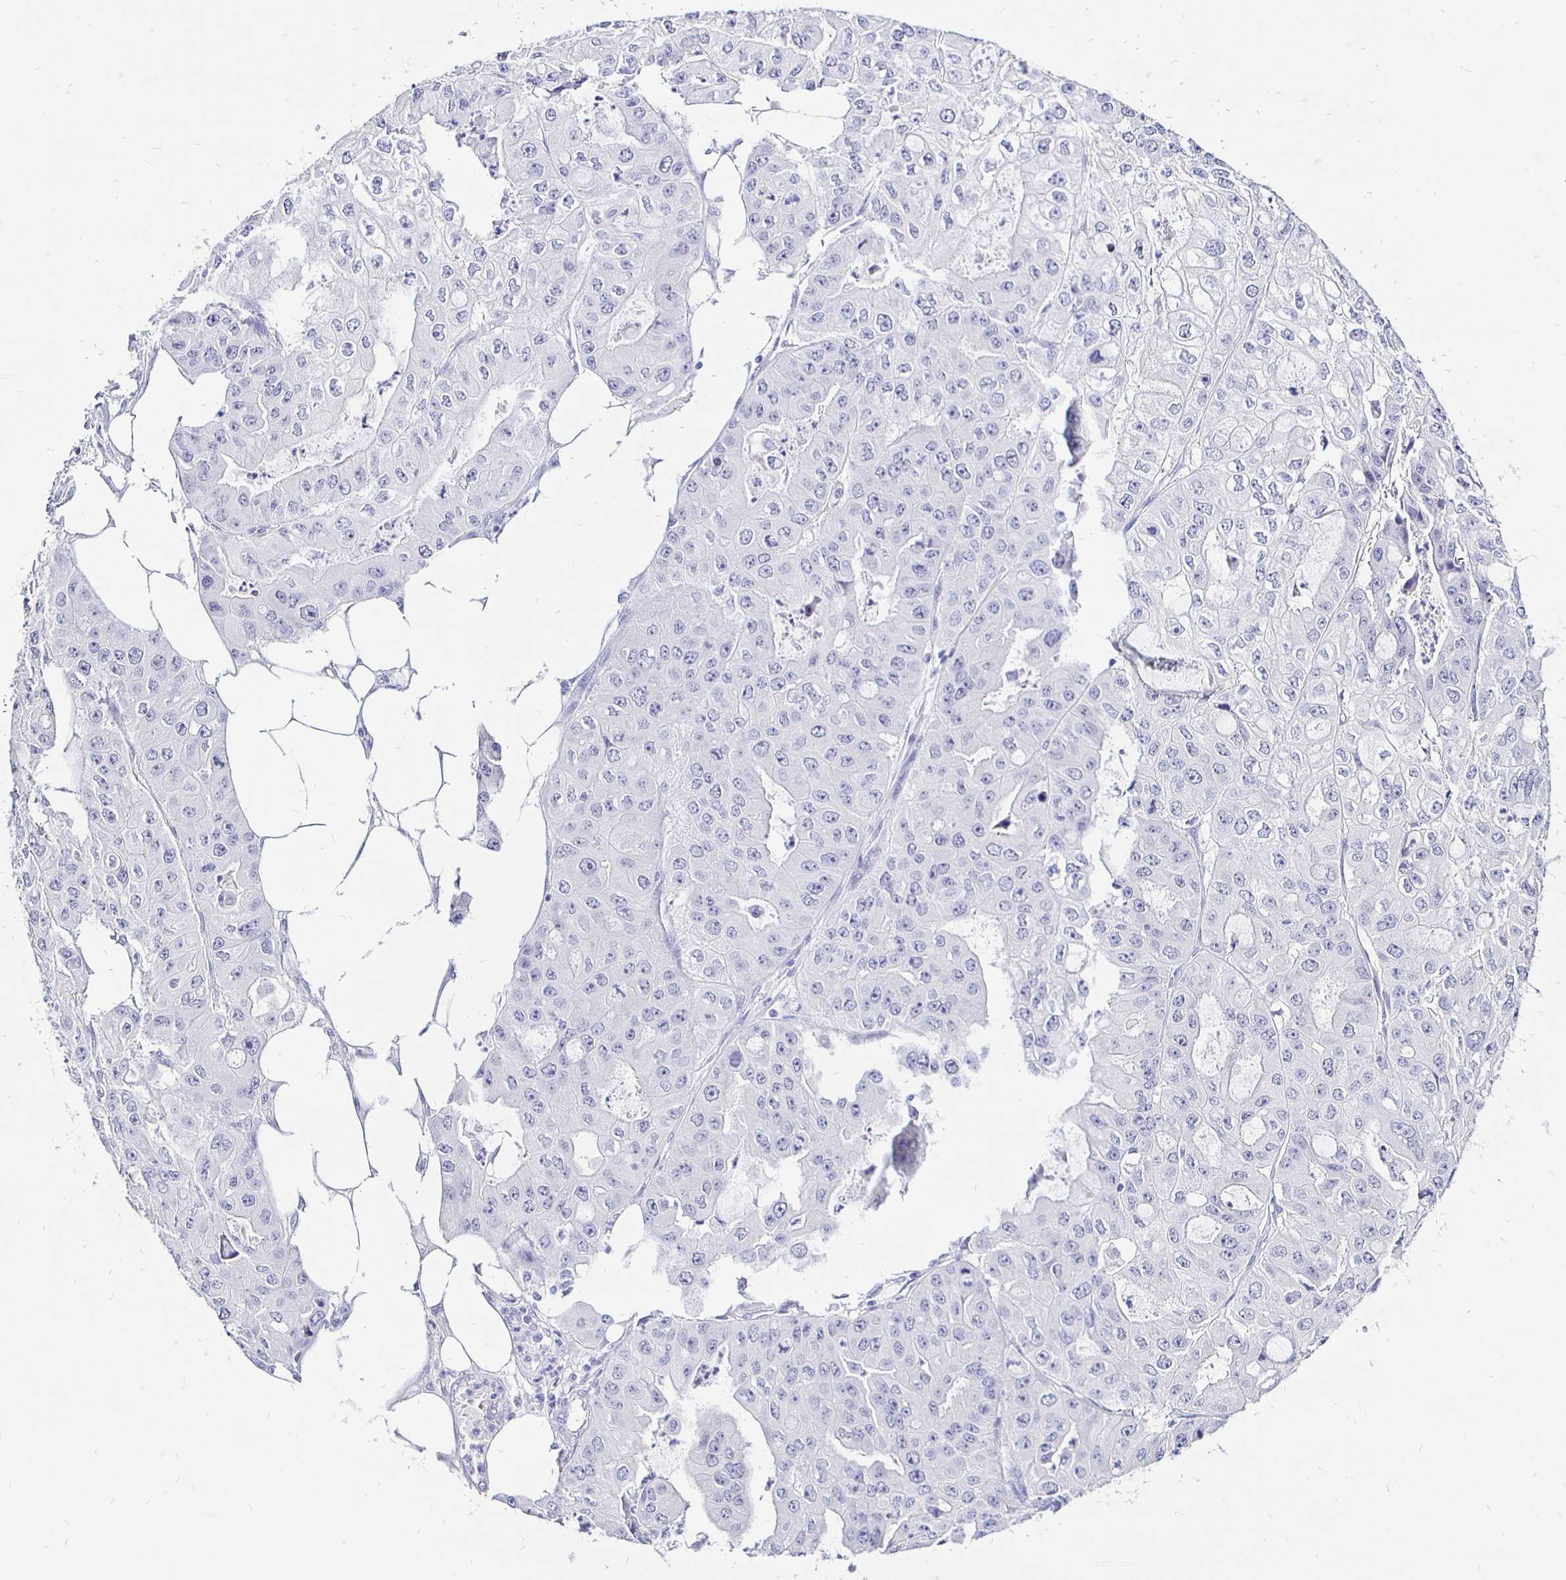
{"staining": {"intensity": "negative", "quantity": "none", "location": "none"}, "tissue": "ovarian cancer", "cell_type": "Tumor cells", "image_type": "cancer", "snomed": [{"axis": "morphology", "description": "Cystadenocarcinoma, serous, NOS"}, {"axis": "topography", "description": "Ovary"}], "caption": "Serous cystadenocarcinoma (ovarian) was stained to show a protein in brown. There is no significant expression in tumor cells.", "gene": "IRGC", "patient": {"sex": "female", "age": 56}}